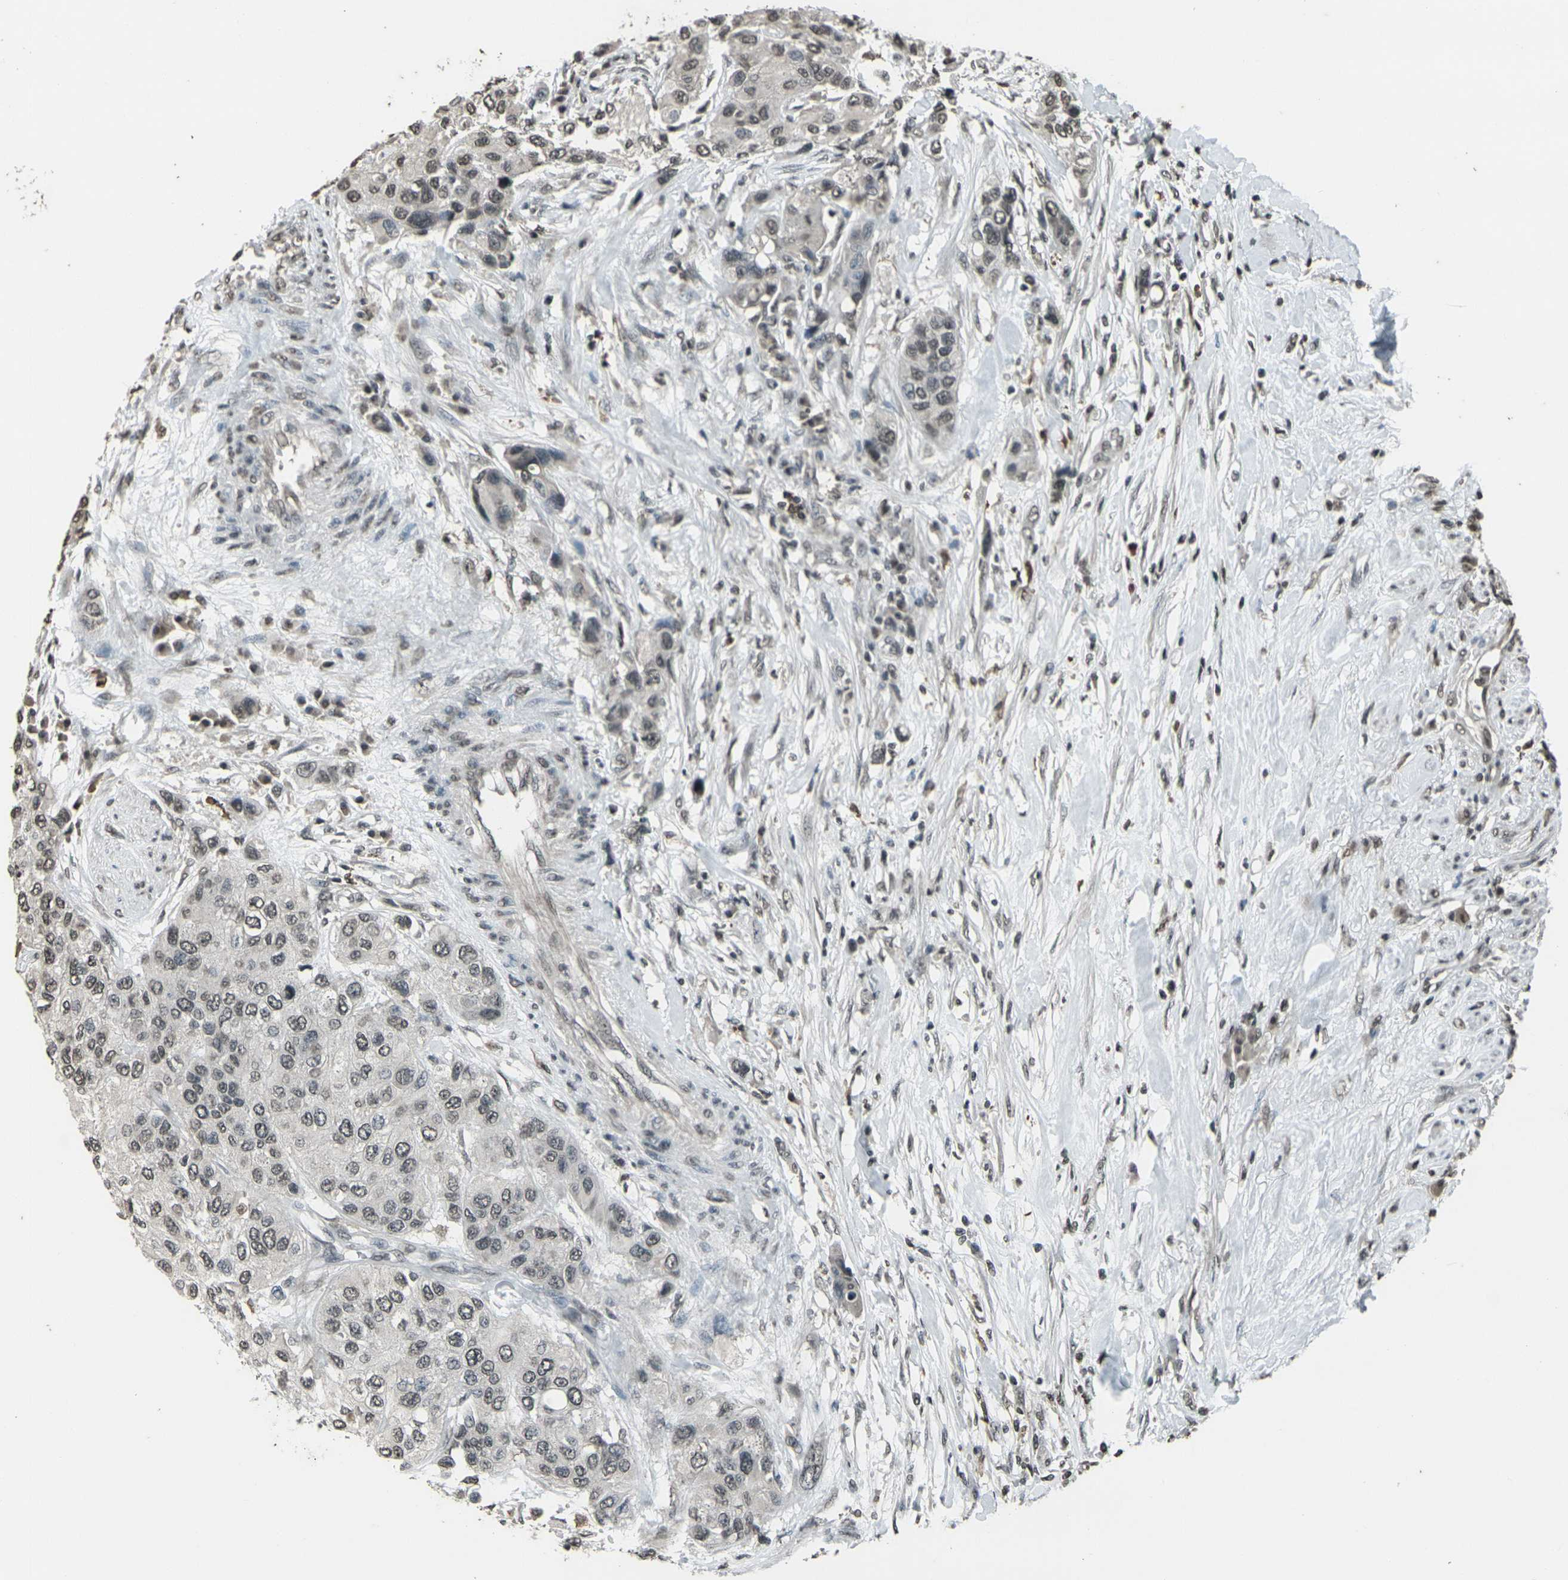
{"staining": {"intensity": "weak", "quantity": ">75%", "location": "nuclear"}, "tissue": "urothelial cancer", "cell_type": "Tumor cells", "image_type": "cancer", "snomed": [{"axis": "morphology", "description": "Urothelial carcinoma, High grade"}, {"axis": "topography", "description": "Urinary bladder"}], "caption": "Immunohistochemical staining of human urothelial cancer reveals low levels of weak nuclear protein expression in approximately >75% of tumor cells.", "gene": "PRPF8", "patient": {"sex": "female", "age": 56}}